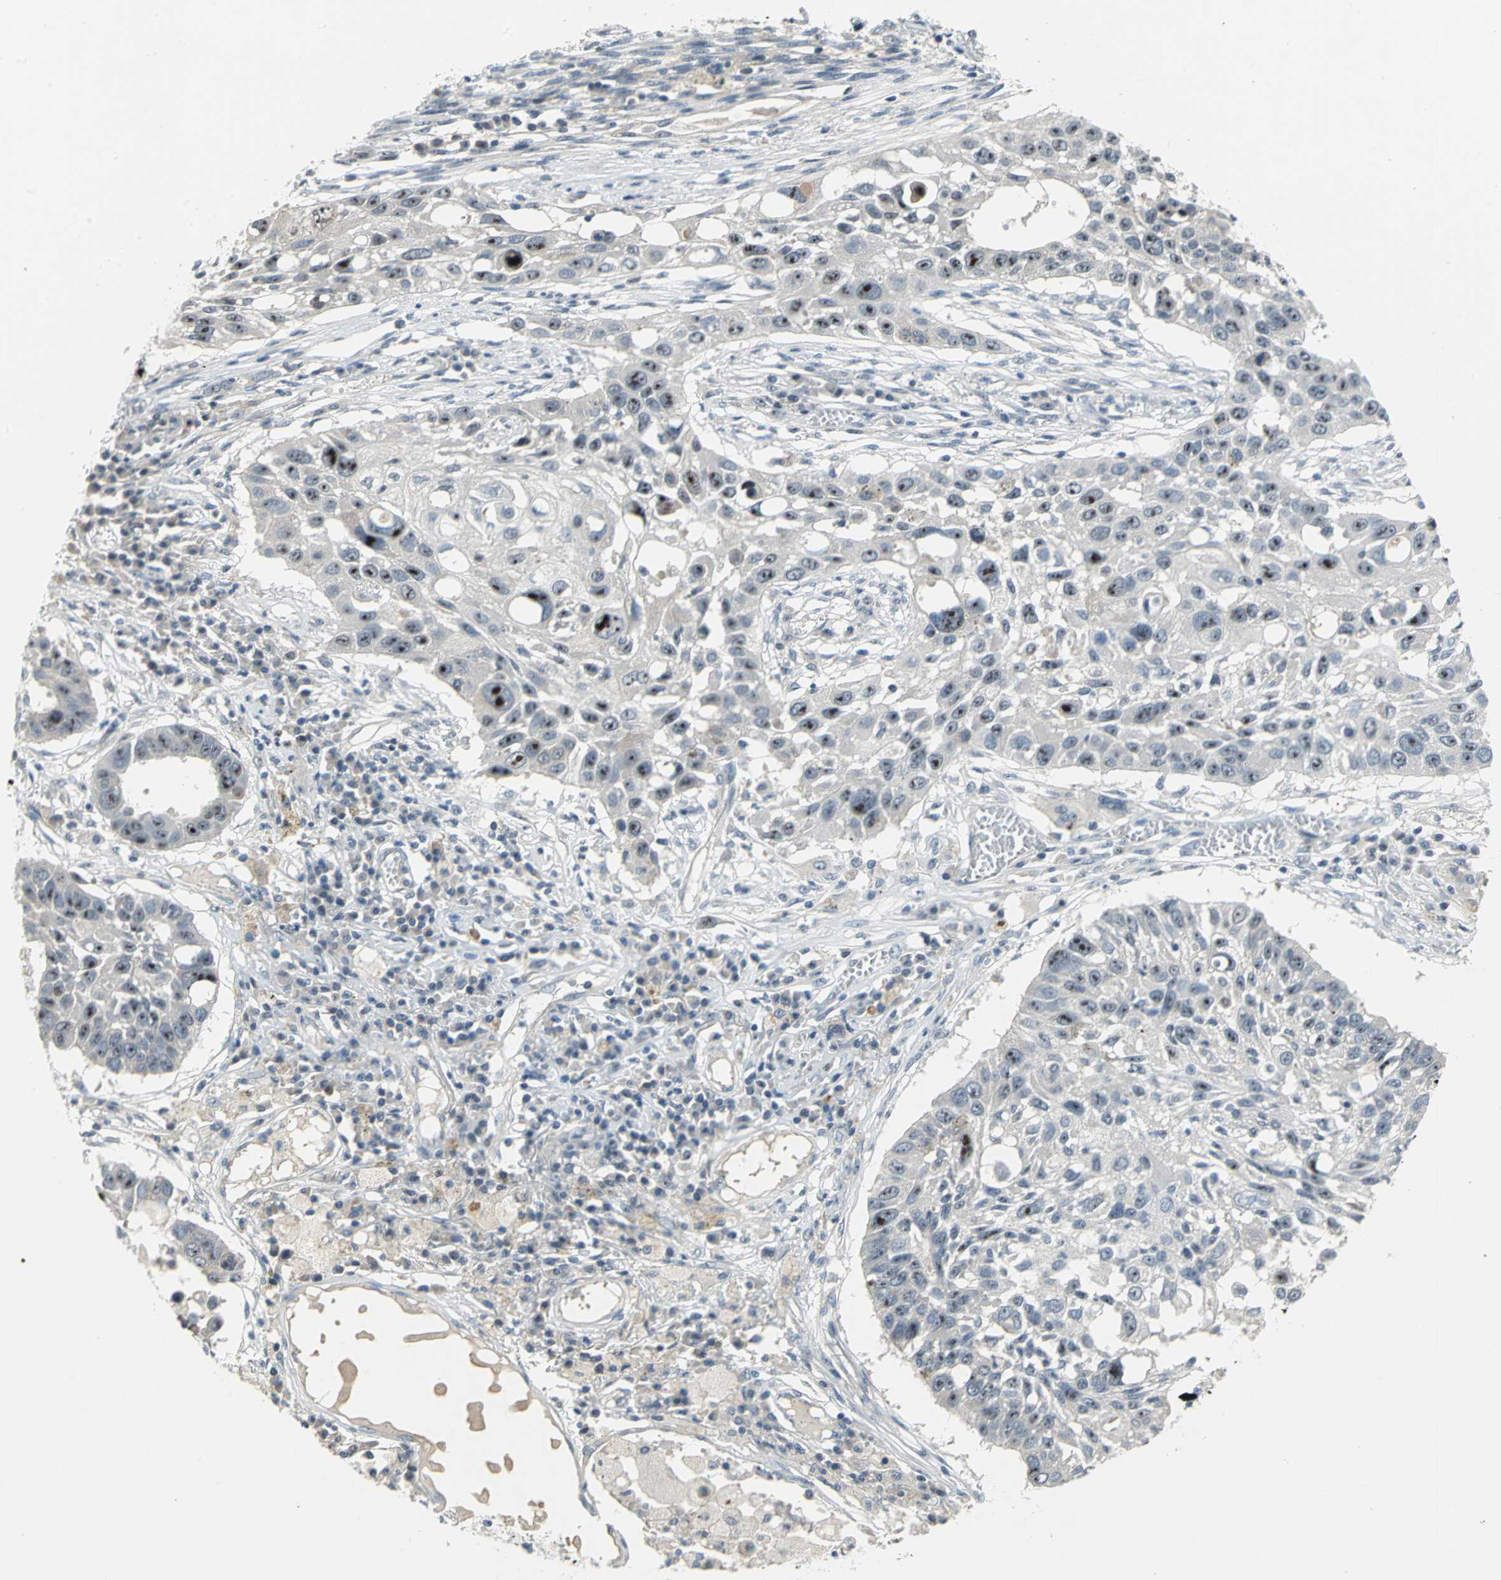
{"staining": {"intensity": "strong", "quantity": ">75%", "location": "nuclear"}, "tissue": "lung cancer", "cell_type": "Tumor cells", "image_type": "cancer", "snomed": [{"axis": "morphology", "description": "Squamous cell carcinoma, NOS"}, {"axis": "topography", "description": "Lung"}], "caption": "Squamous cell carcinoma (lung) stained with DAB (3,3'-diaminobenzidine) immunohistochemistry shows high levels of strong nuclear expression in about >75% of tumor cells.", "gene": "MYBBP1A", "patient": {"sex": "male", "age": 71}}